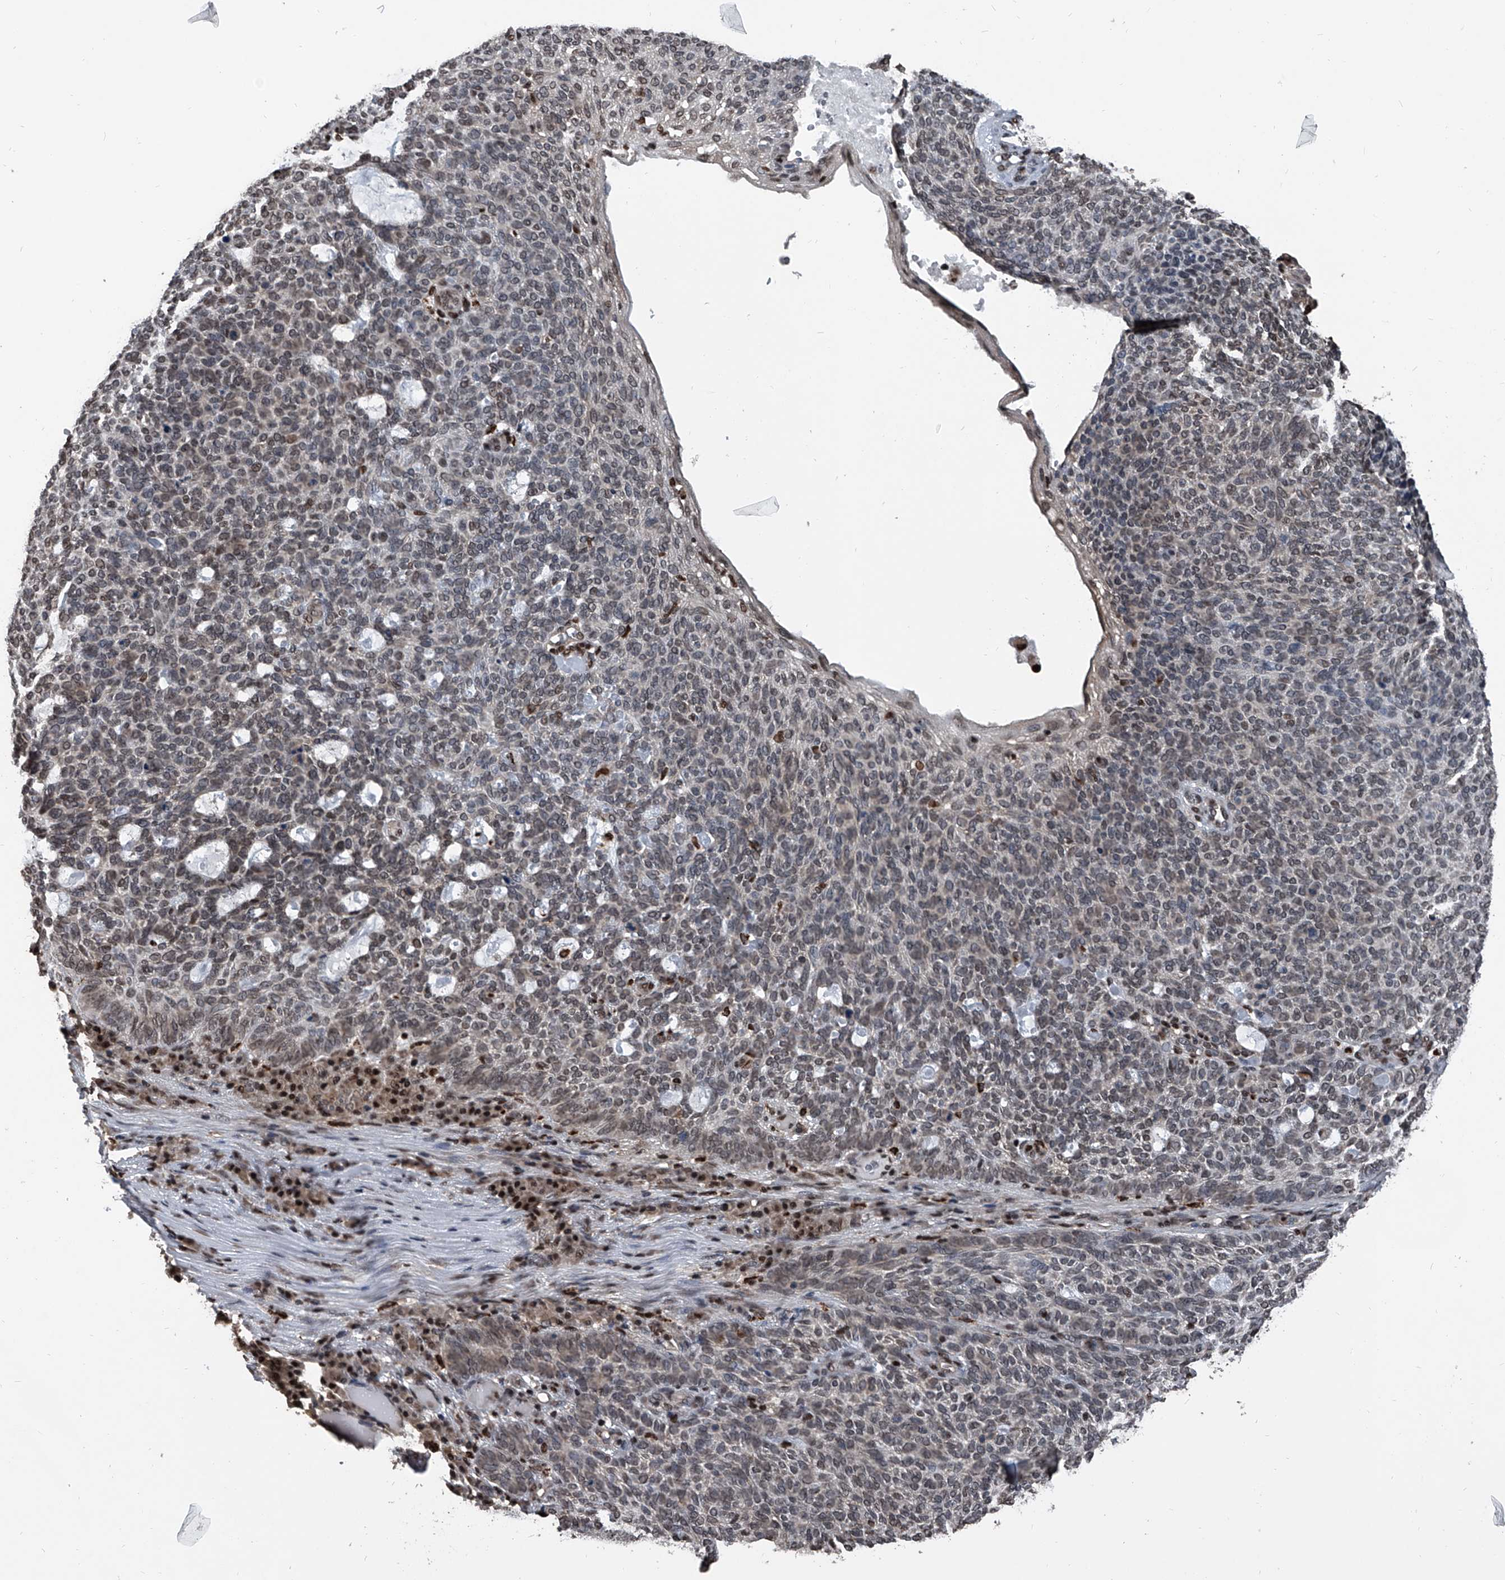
{"staining": {"intensity": "weak", "quantity": "<25%", "location": "nuclear"}, "tissue": "skin cancer", "cell_type": "Tumor cells", "image_type": "cancer", "snomed": [{"axis": "morphology", "description": "Squamous cell carcinoma, NOS"}, {"axis": "topography", "description": "Skin"}], "caption": "Immunohistochemical staining of skin cancer (squamous cell carcinoma) exhibits no significant staining in tumor cells. (Brightfield microscopy of DAB immunohistochemistry (IHC) at high magnification).", "gene": "FKBP5", "patient": {"sex": "female", "age": 90}}